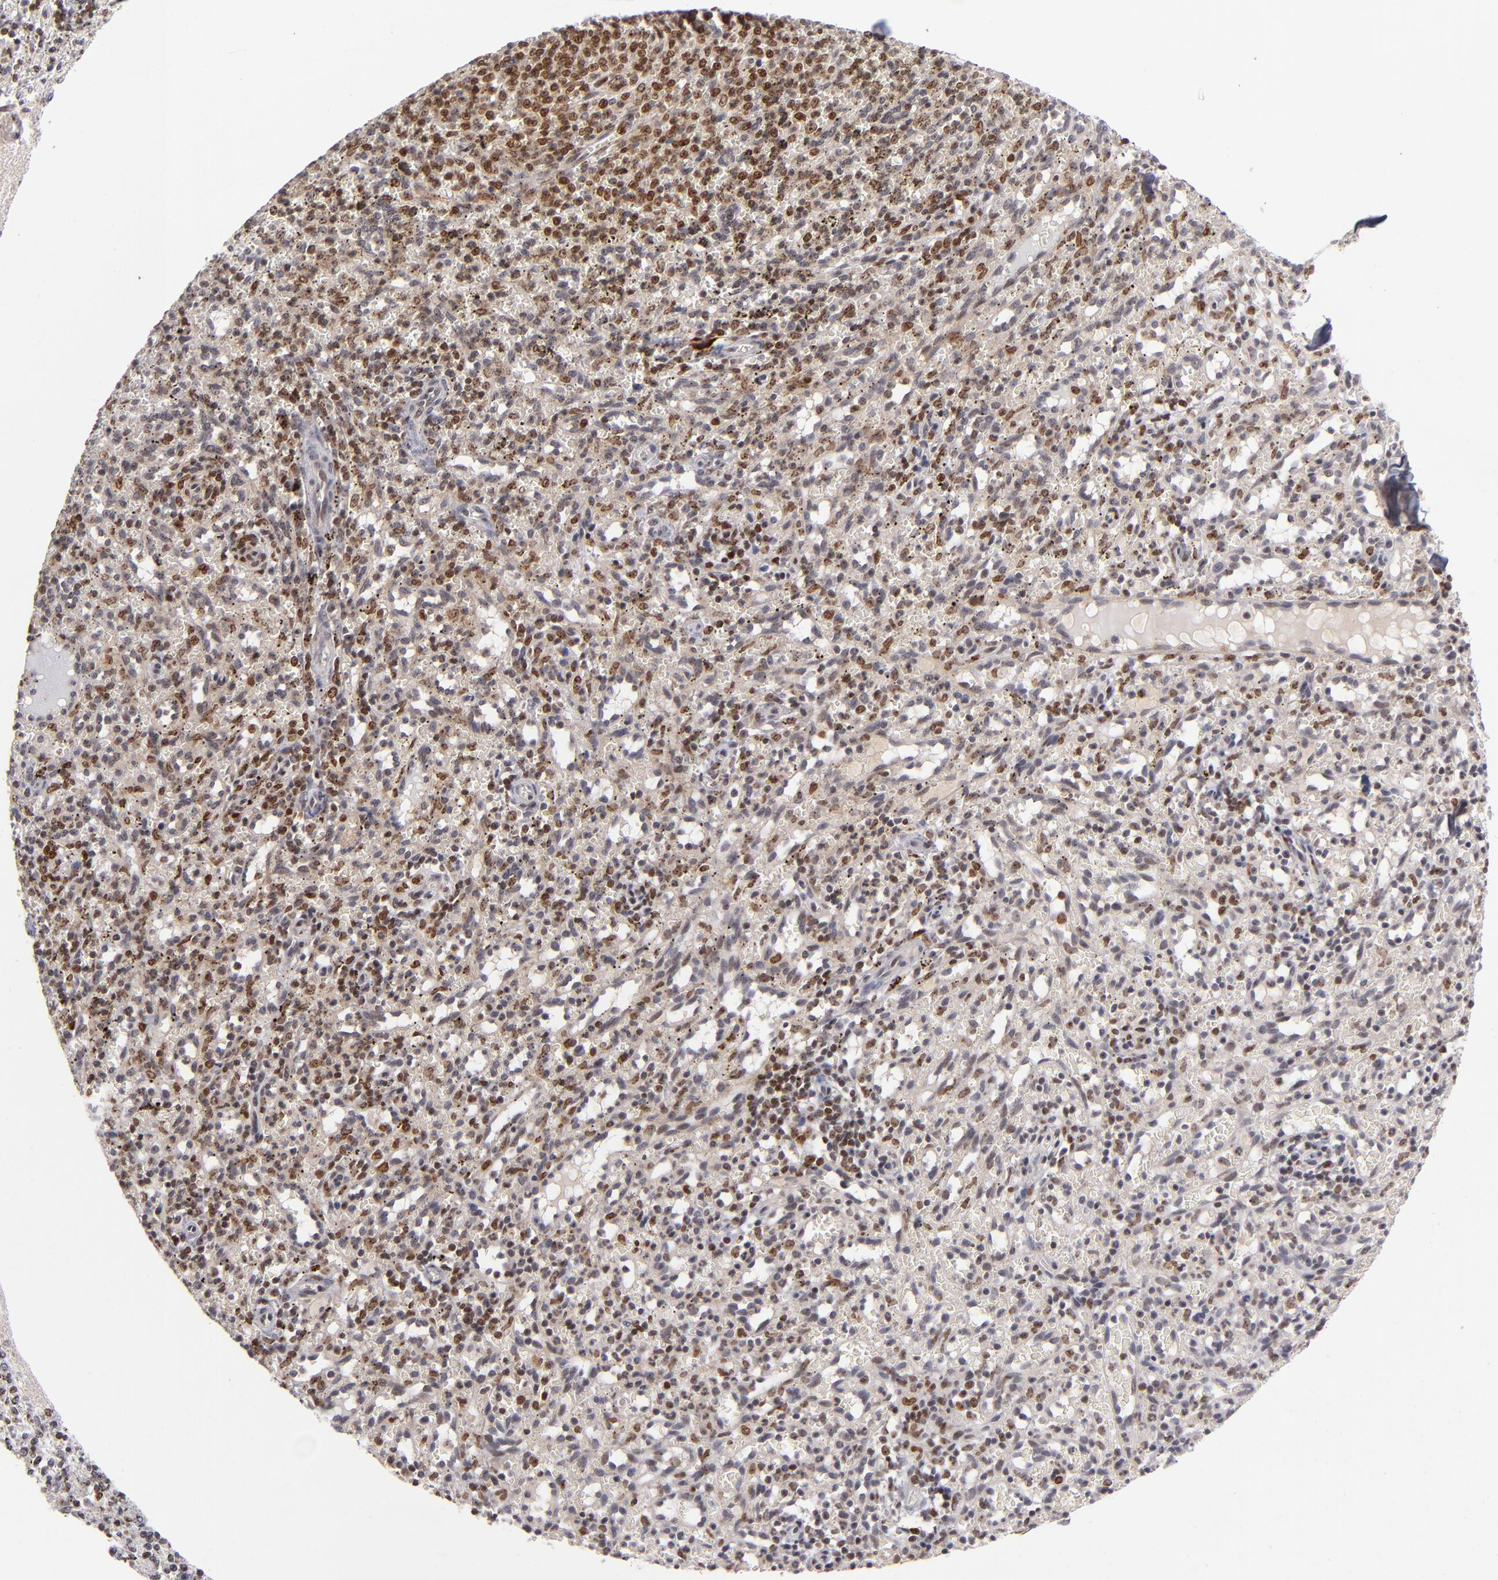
{"staining": {"intensity": "moderate", "quantity": "25%-75%", "location": "nuclear"}, "tissue": "spleen", "cell_type": "Cells in red pulp", "image_type": "normal", "snomed": [{"axis": "morphology", "description": "Normal tissue, NOS"}, {"axis": "topography", "description": "Spleen"}], "caption": "Protein expression analysis of unremarkable spleen shows moderate nuclear staining in approximately 25%-75% of cells in red pulp. The staining is performed using DAB brown chromogen to label protein expression. The nuclei are counter-stained blue using hematoxylin.", "gene": "PCNX4", "patient": {"sex": "female", "age": 10}}